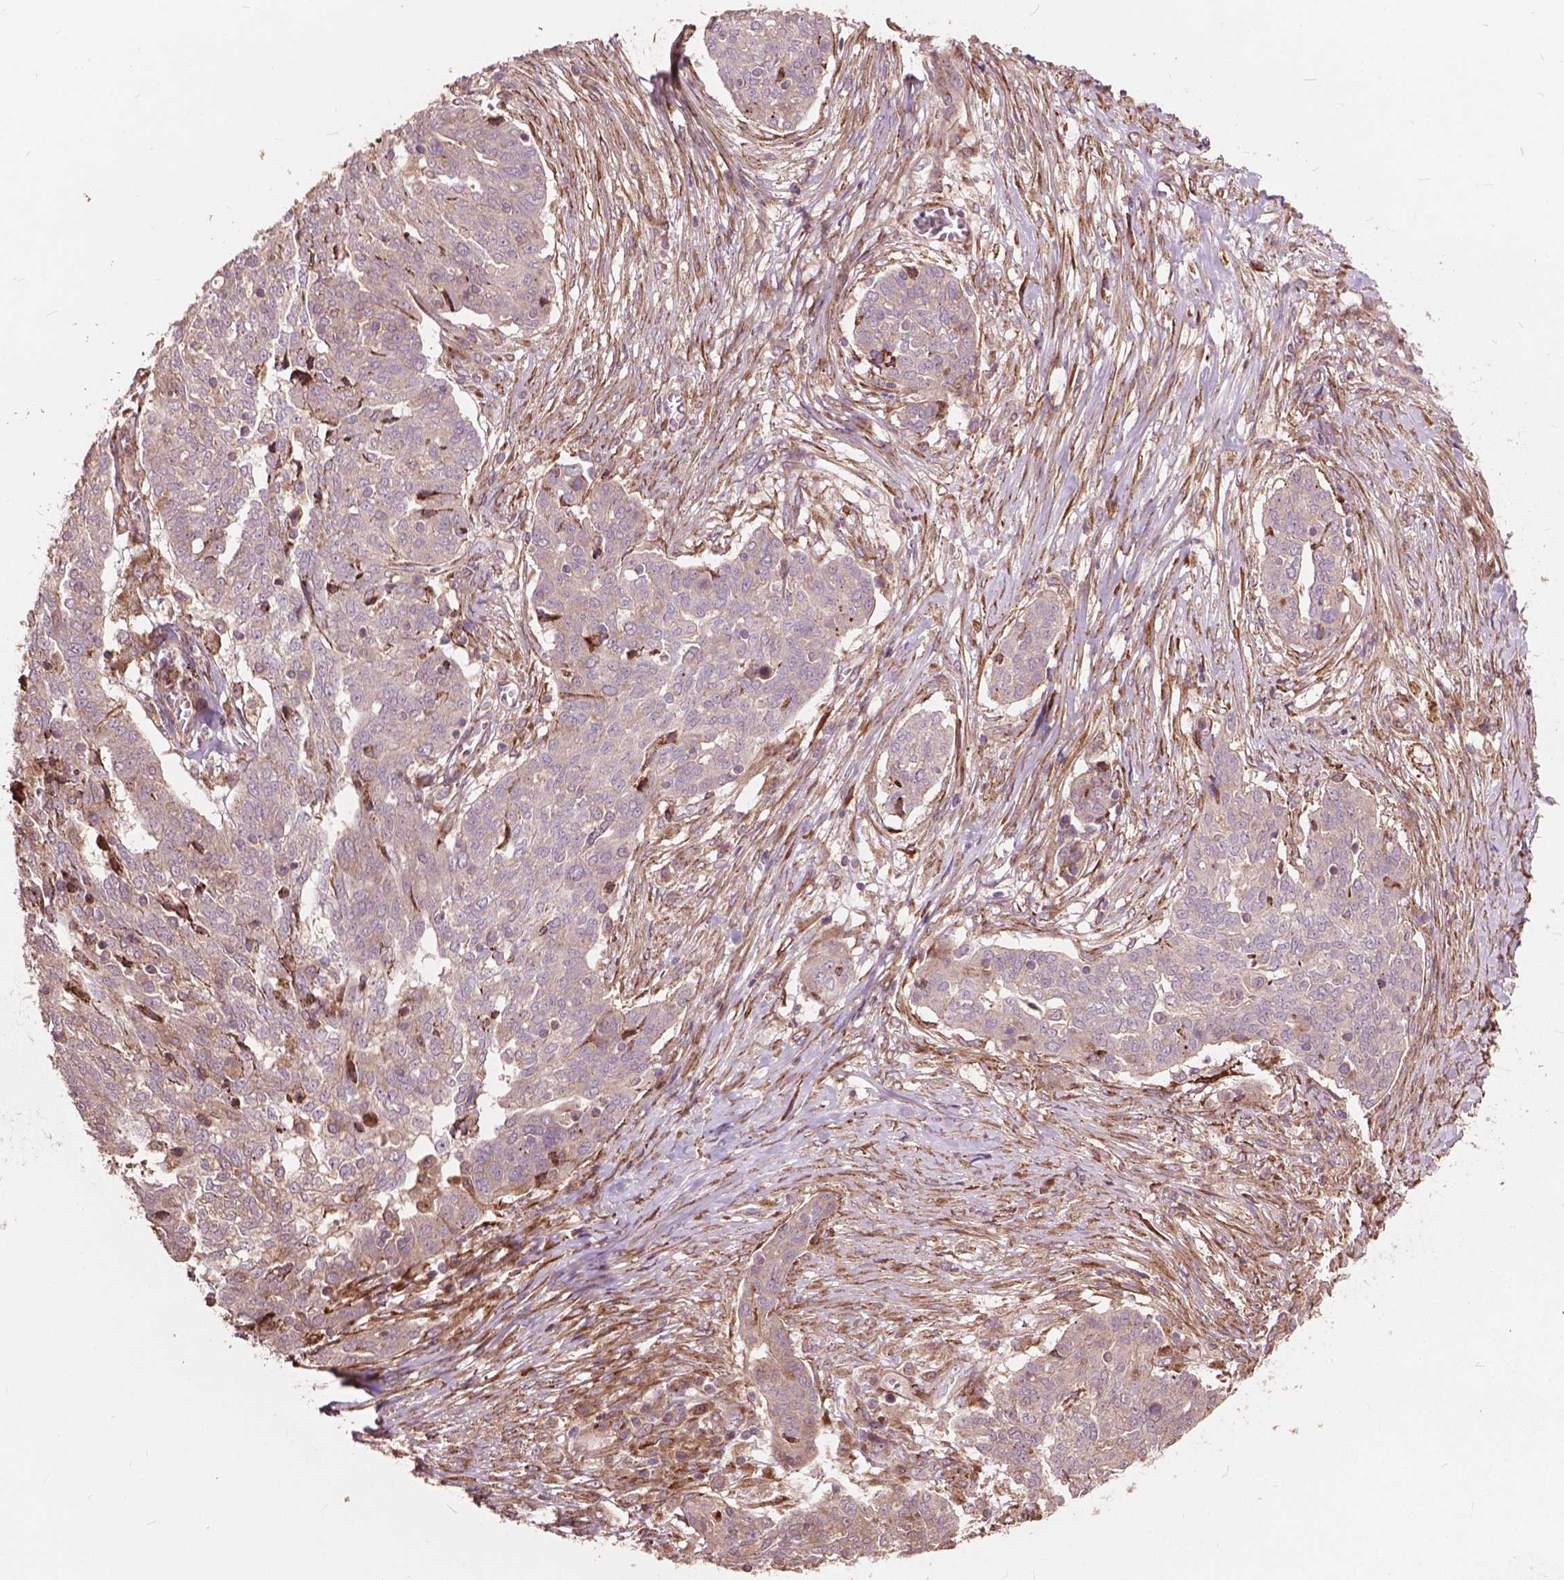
{"staining": {"intensity": "weak", "quantity": ">75%", "location": "cytoplasmic/membranous"}, "tissue": "ovarian cancer", "cell_type": "Tumor cells", "image_type": "cancer", "snomed": [{"axis": "morphology", "description": "Cystadenocarcinoma, serous, NOS"}, {"axis": "topography", "description": "Ovary"}], "caption": "This is a photomicrograph of immunohistochemistry staining of serous cystadenocarcinoma (ovarian), which shows weak staining in the cytoplasmic/membranous of tumor cells.", "gene": "FNIP1", "patient": {"sex": "female", "age": 67}}